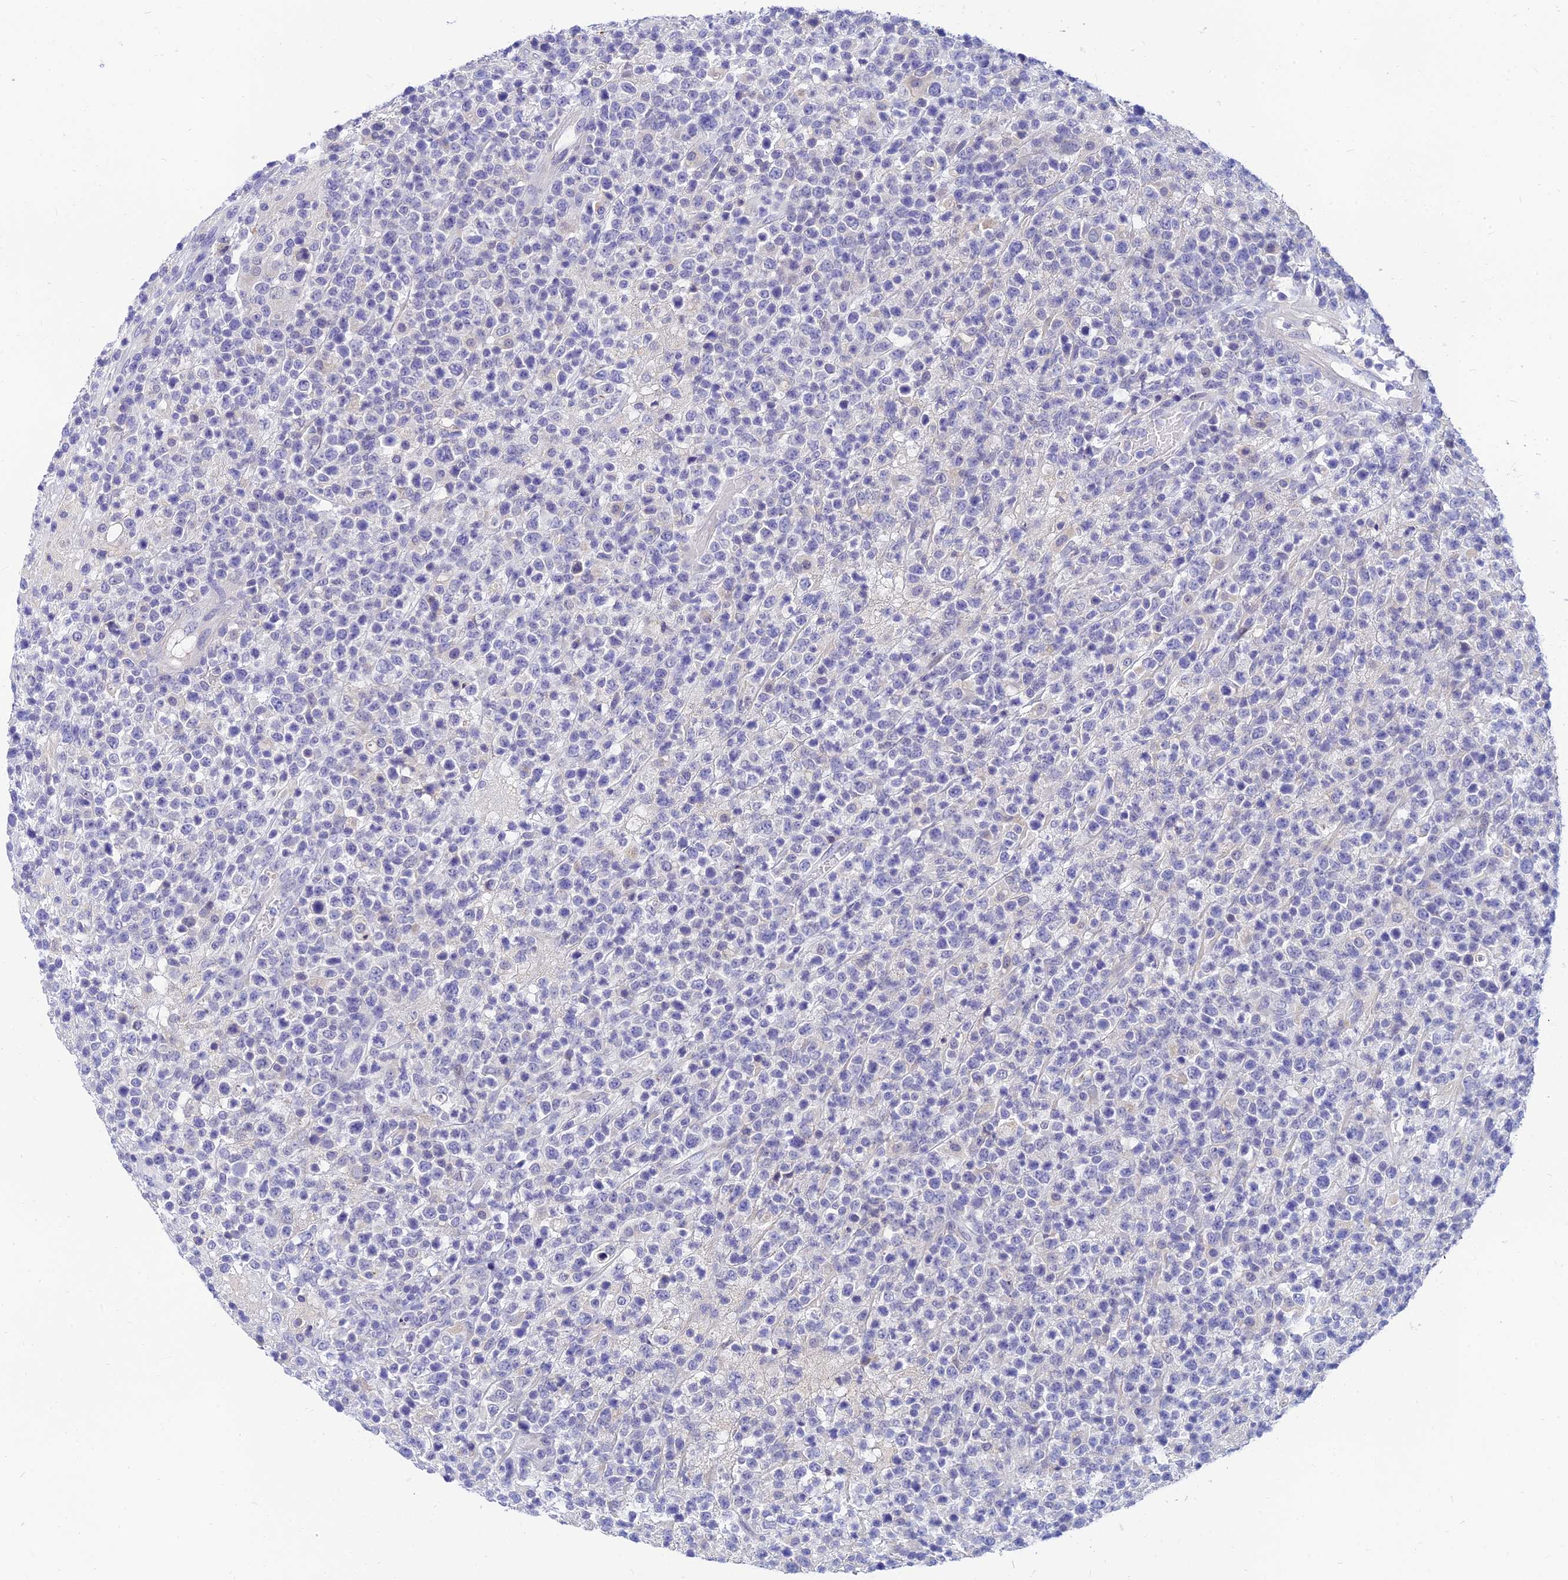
{"staining": {"intensity": "negative", "quantity": "none", "location": "none"}, "tissue": "lymphoma", "cell_type": "Tumor cells", "image_type": "cancer", "snomed": [{"axis": "morphology", "description": "Malignant lymphoma, non-Hodgkin's type, High grade"}, {"axis": "topography", "description": "Colon"}], "caption": "Tumor cells show no significant protein positivity in high-grade malignant lymphoma, non-Hodgkin's type.", "gene": "TMEM161B", "patient": {"sex": "female", "age": 53}}